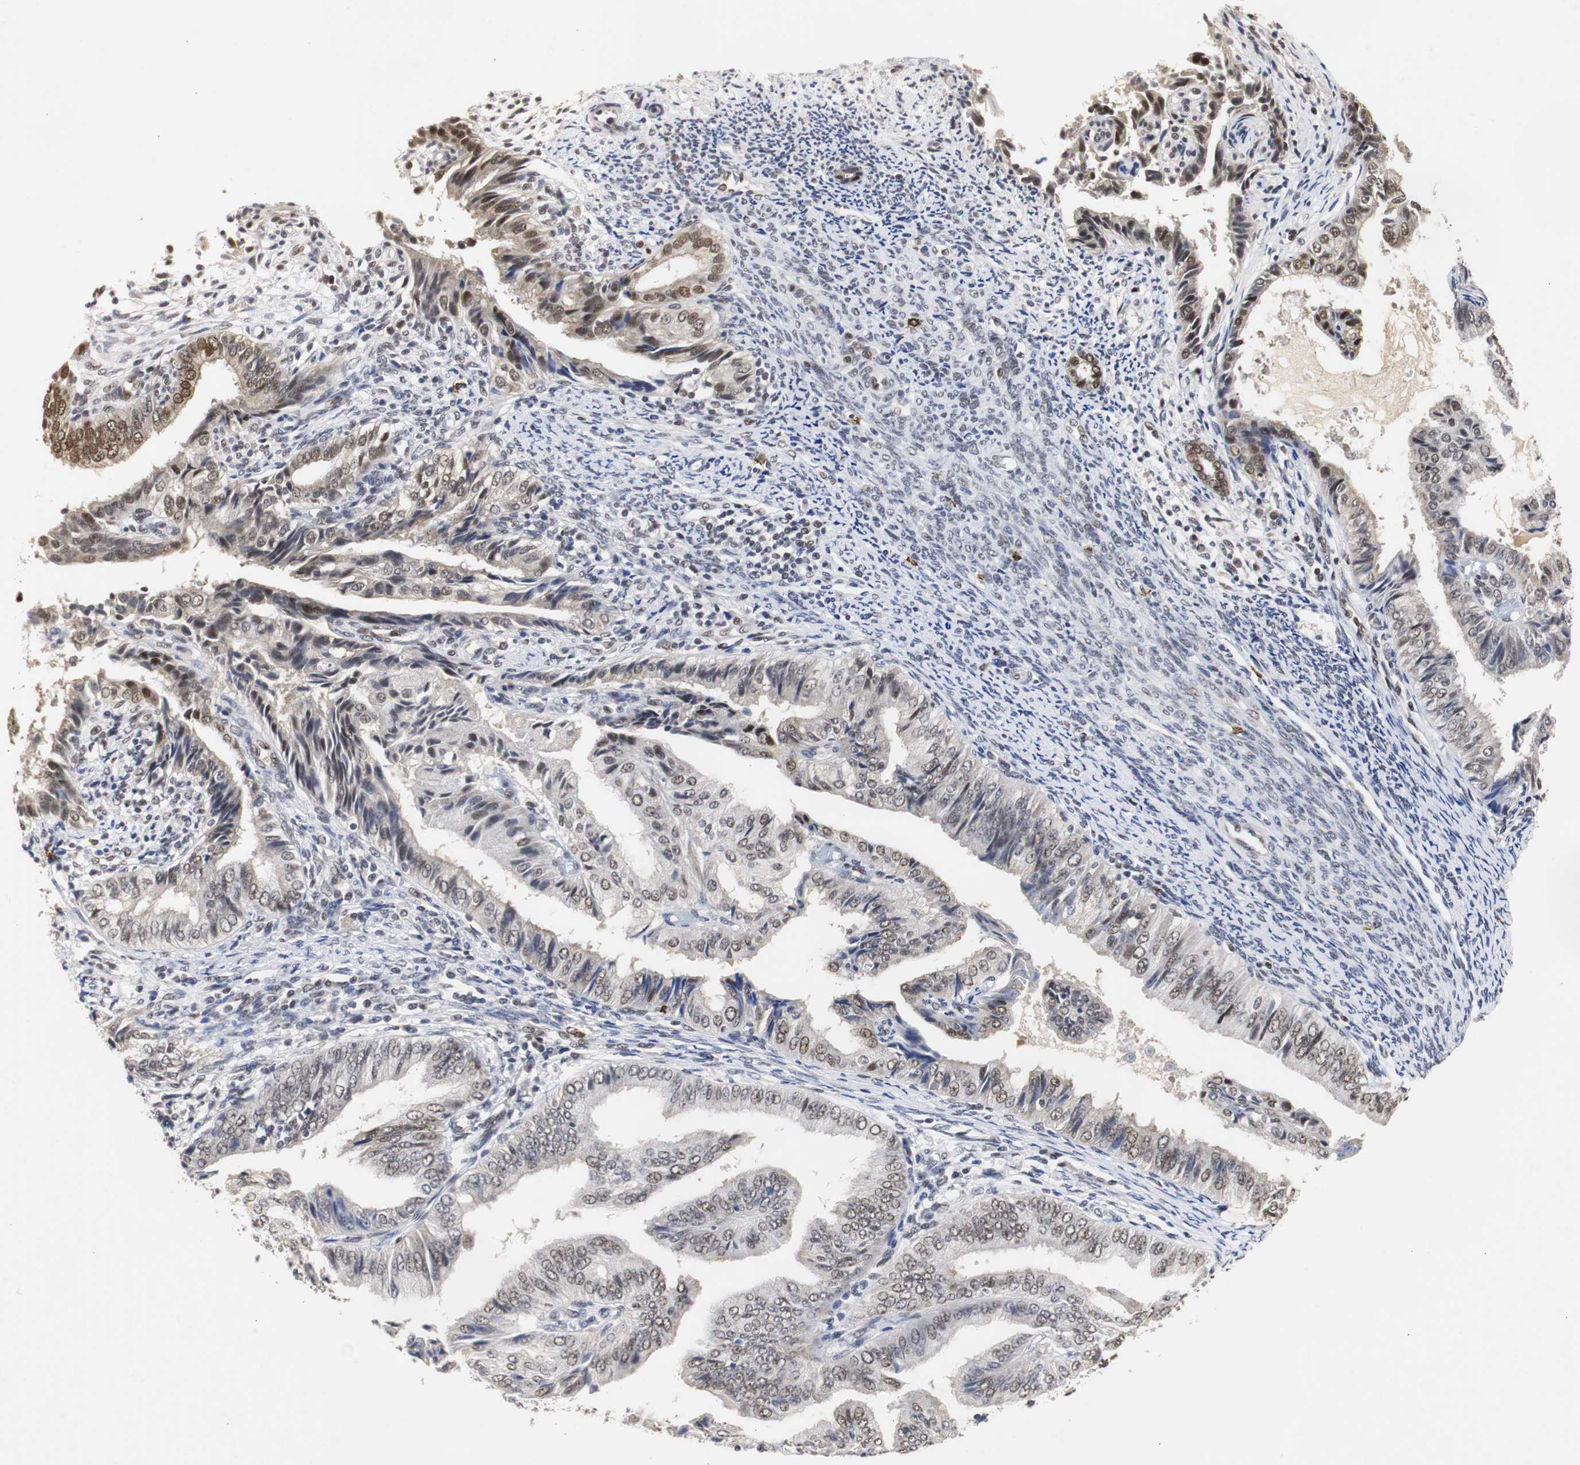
{"staining": {"intensity": "moderate", "quantity": "25%-75%", "location": "nuclear"}, "tissue": "endometrial cancer", "cell_type": "Tumor cells", "image_type": "cancer", "snomed": [{"axis": "morphology", "description": "Adenocarcinoma, NOS"}, {"axis": "topography", "description": "Endometrium"}], "caption": "Immunohistochemical staining of endometrial cancer demonstrates moderate nuclear protein staining in approximately 25%-75% of tumor cells.", "gene": "ZFC3H1", "patient": {"sex": "female", "age": 58}}